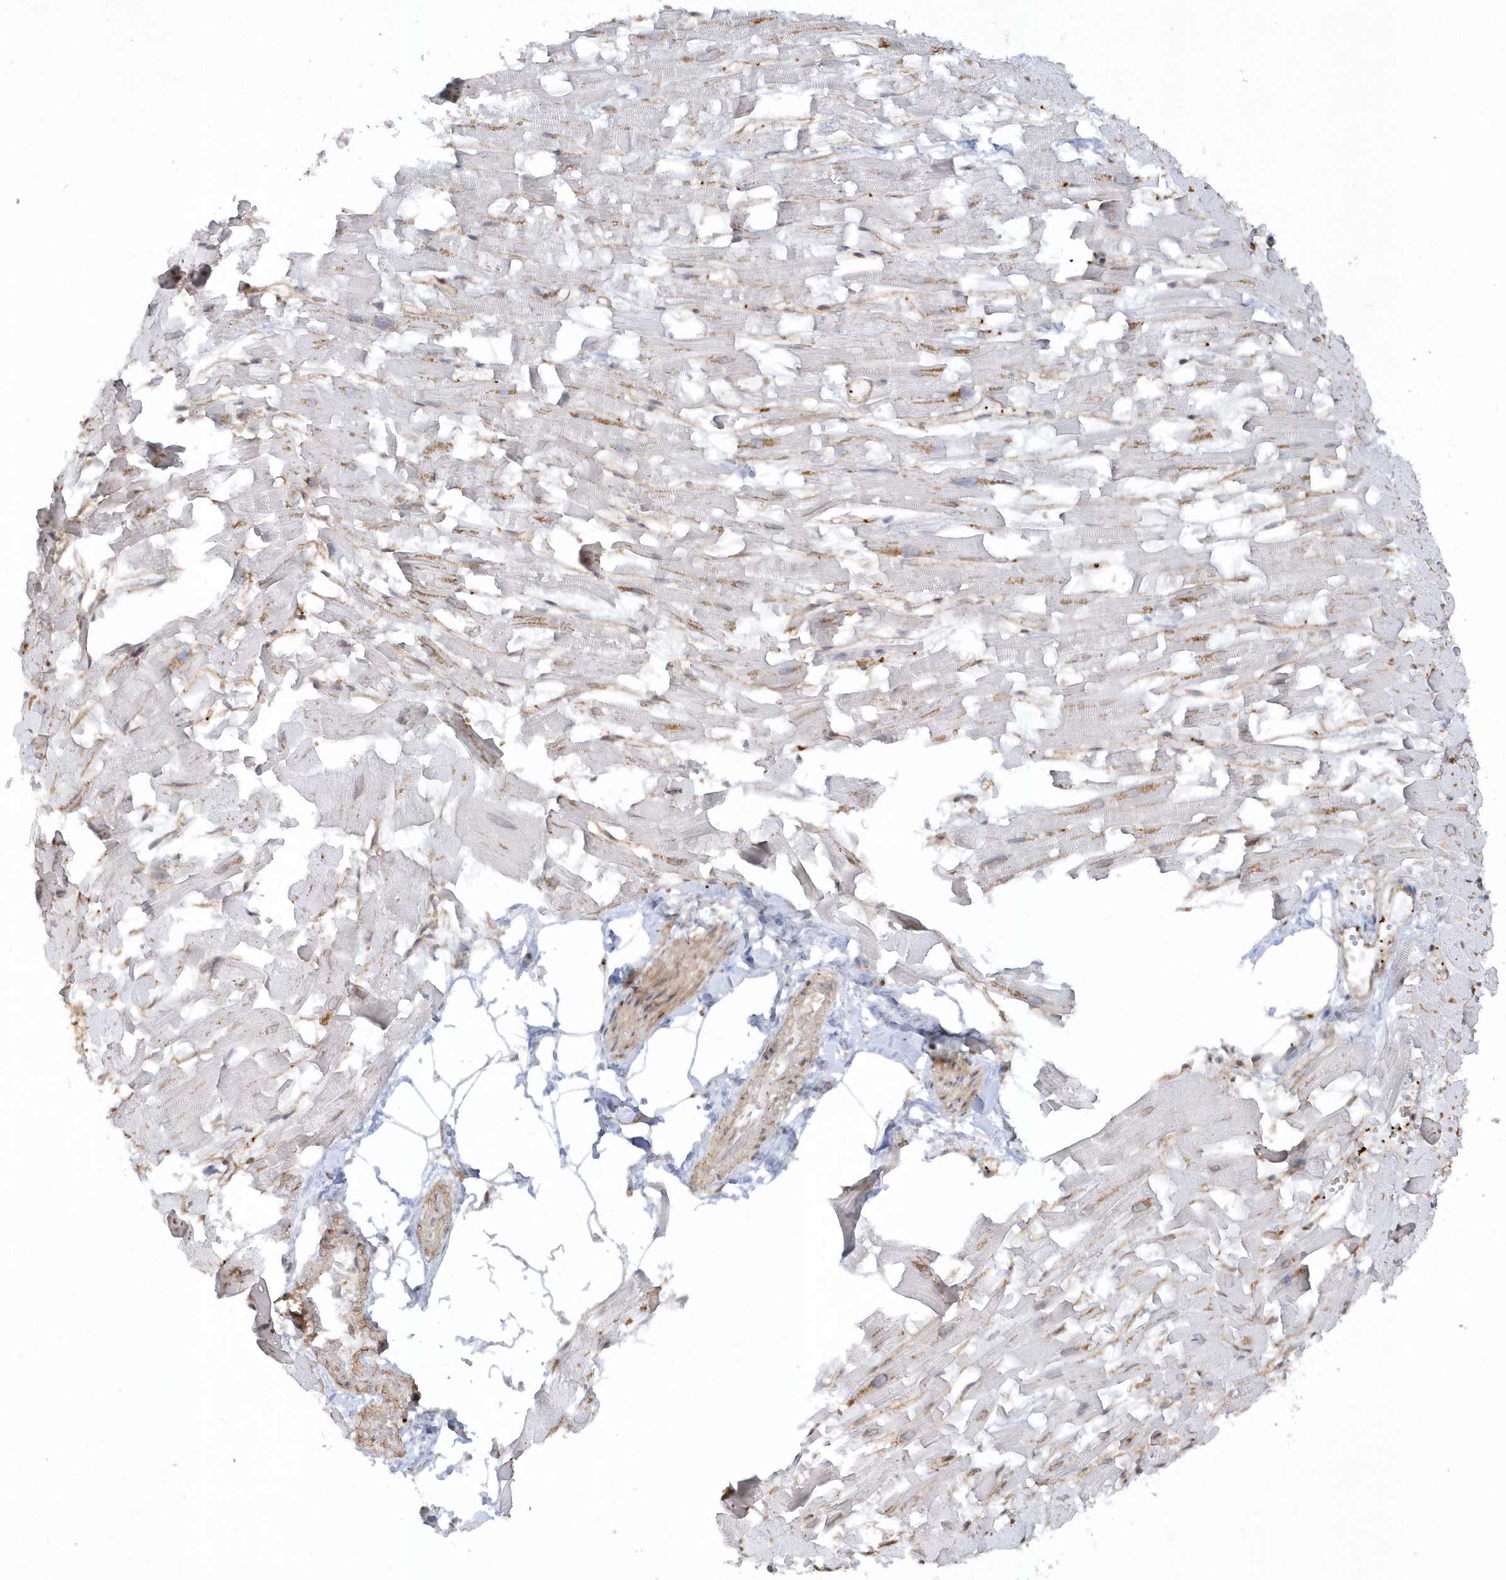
{"staining": {"intensity": "moderate", "quantity": "<25%", "location": "cytoplasmic/membranous"}, "tissue": "heart muscle", "cell_type": "Cardiomyocytes", "image_type": "normal", "snomed": [{"axis": "morphology", "description": "Normal tissue, NOS"}, {"axis": "topography", "description": "Heart"}], "caption": "A brown stain shows moderate cytoplasmic/membranous staining of a protein in cardiomyocytes of normal heart muscle. The staining was performed using DAB to visualize the protein expression in brown, while the nuclei were stained in blue with hematoxylin (Magnification: 20x).", "gene": "BSN", "patient": {"sex": "female", "age": 64}}